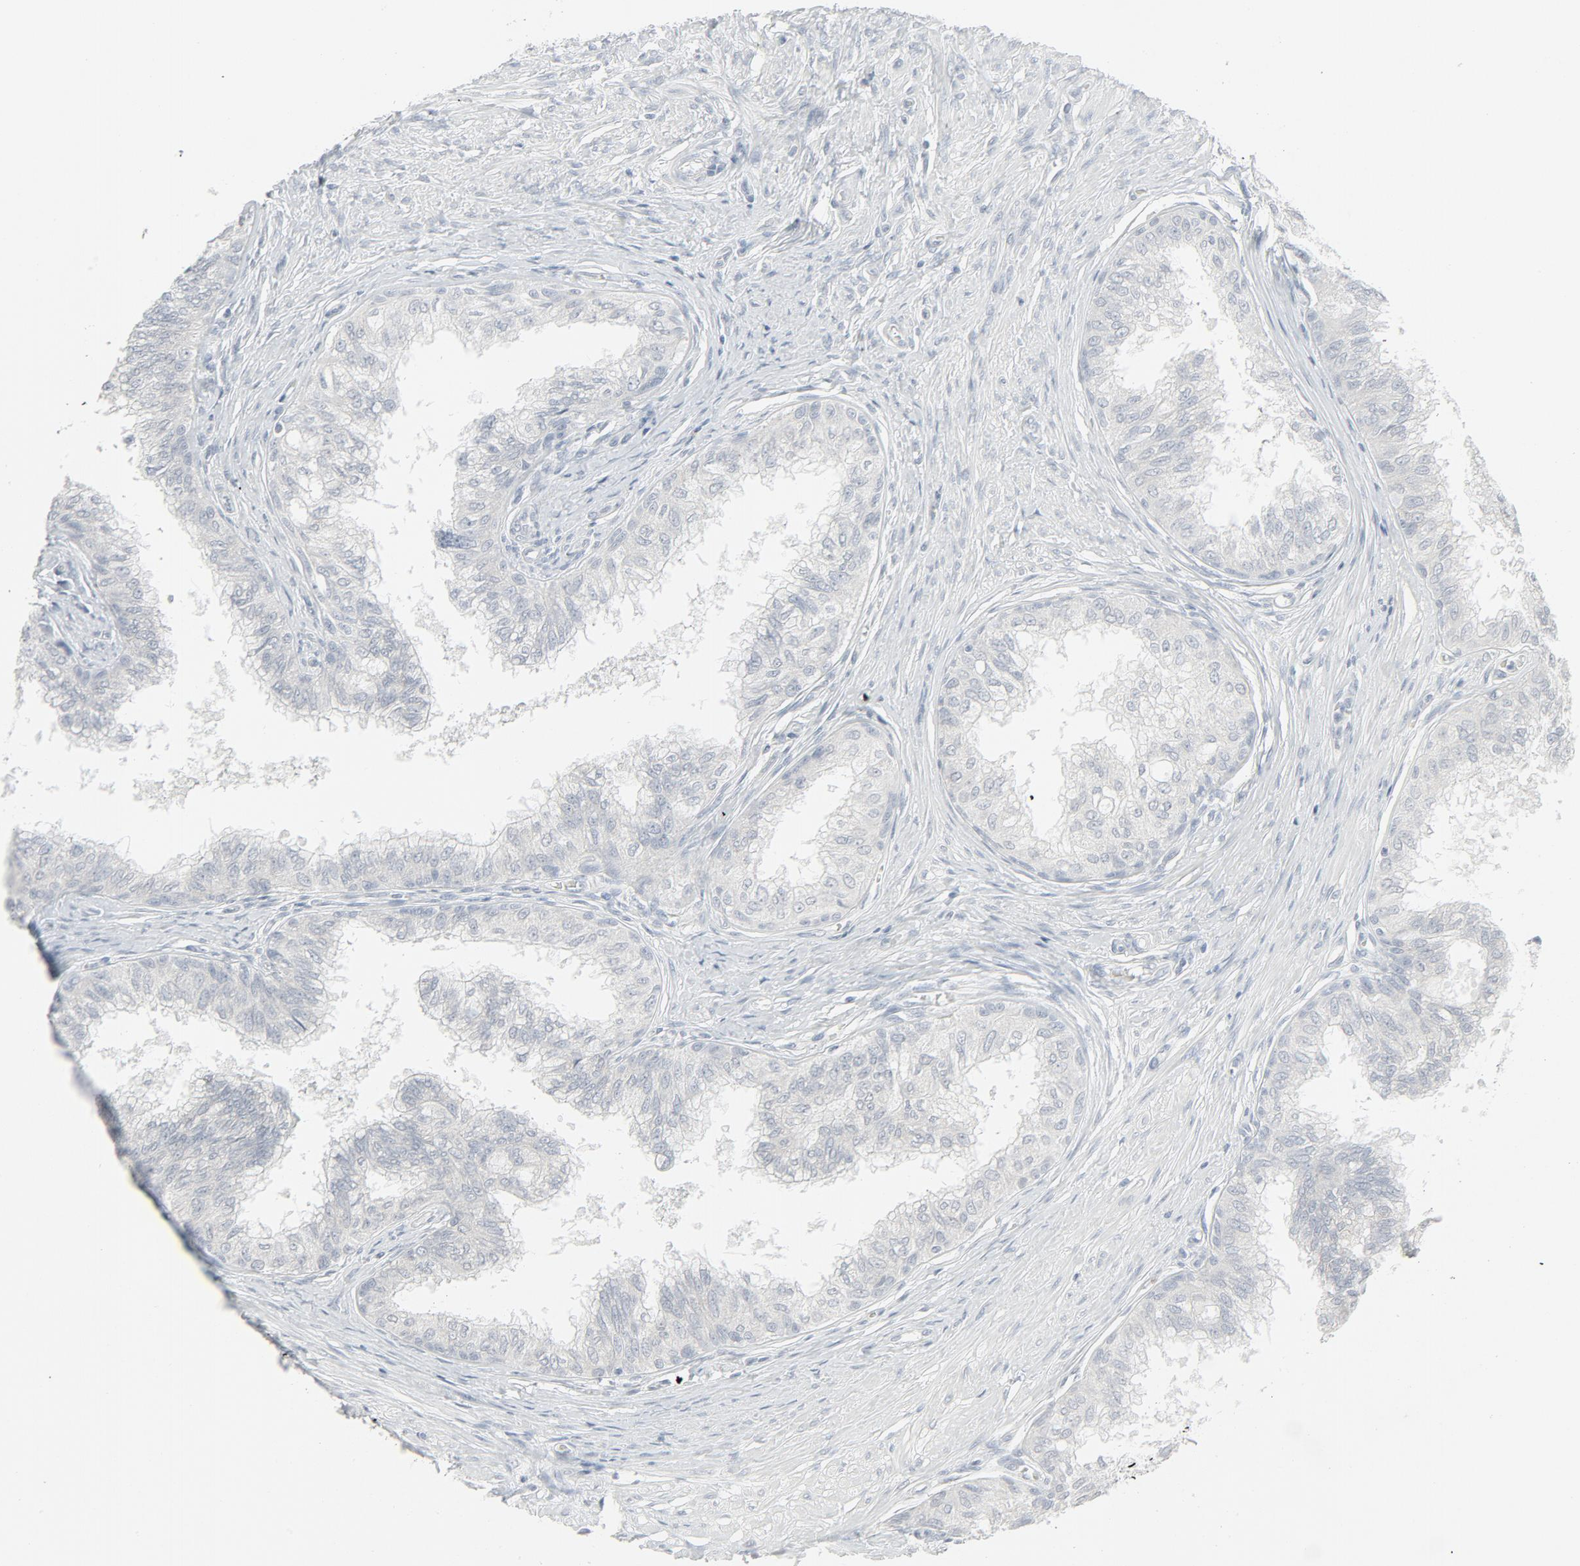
{"staining": {"intensity": "negative", "quantity": "none", "location": "none"}, "tissue": "prostate", "cell_type": "Glandular cells", "image_type": "normal", "snomed": [{"axis": "morphology", "description": "Normal tissue, NOS"}, {"axis": "topography", "description": "Prostate"}, {"axis": "topography", "description": "Seminal veicle"}], "caption": "An image of human prostate is negative for staining in glandular cells. Brightfield microscopy of IHC stained with DAB (3,3'-diaminobenzidine) (brown) and hematoxylin (blue), captured at high magnification.", "gene": "FGFR3", "patient": {"sex": "male", "age": 60}}